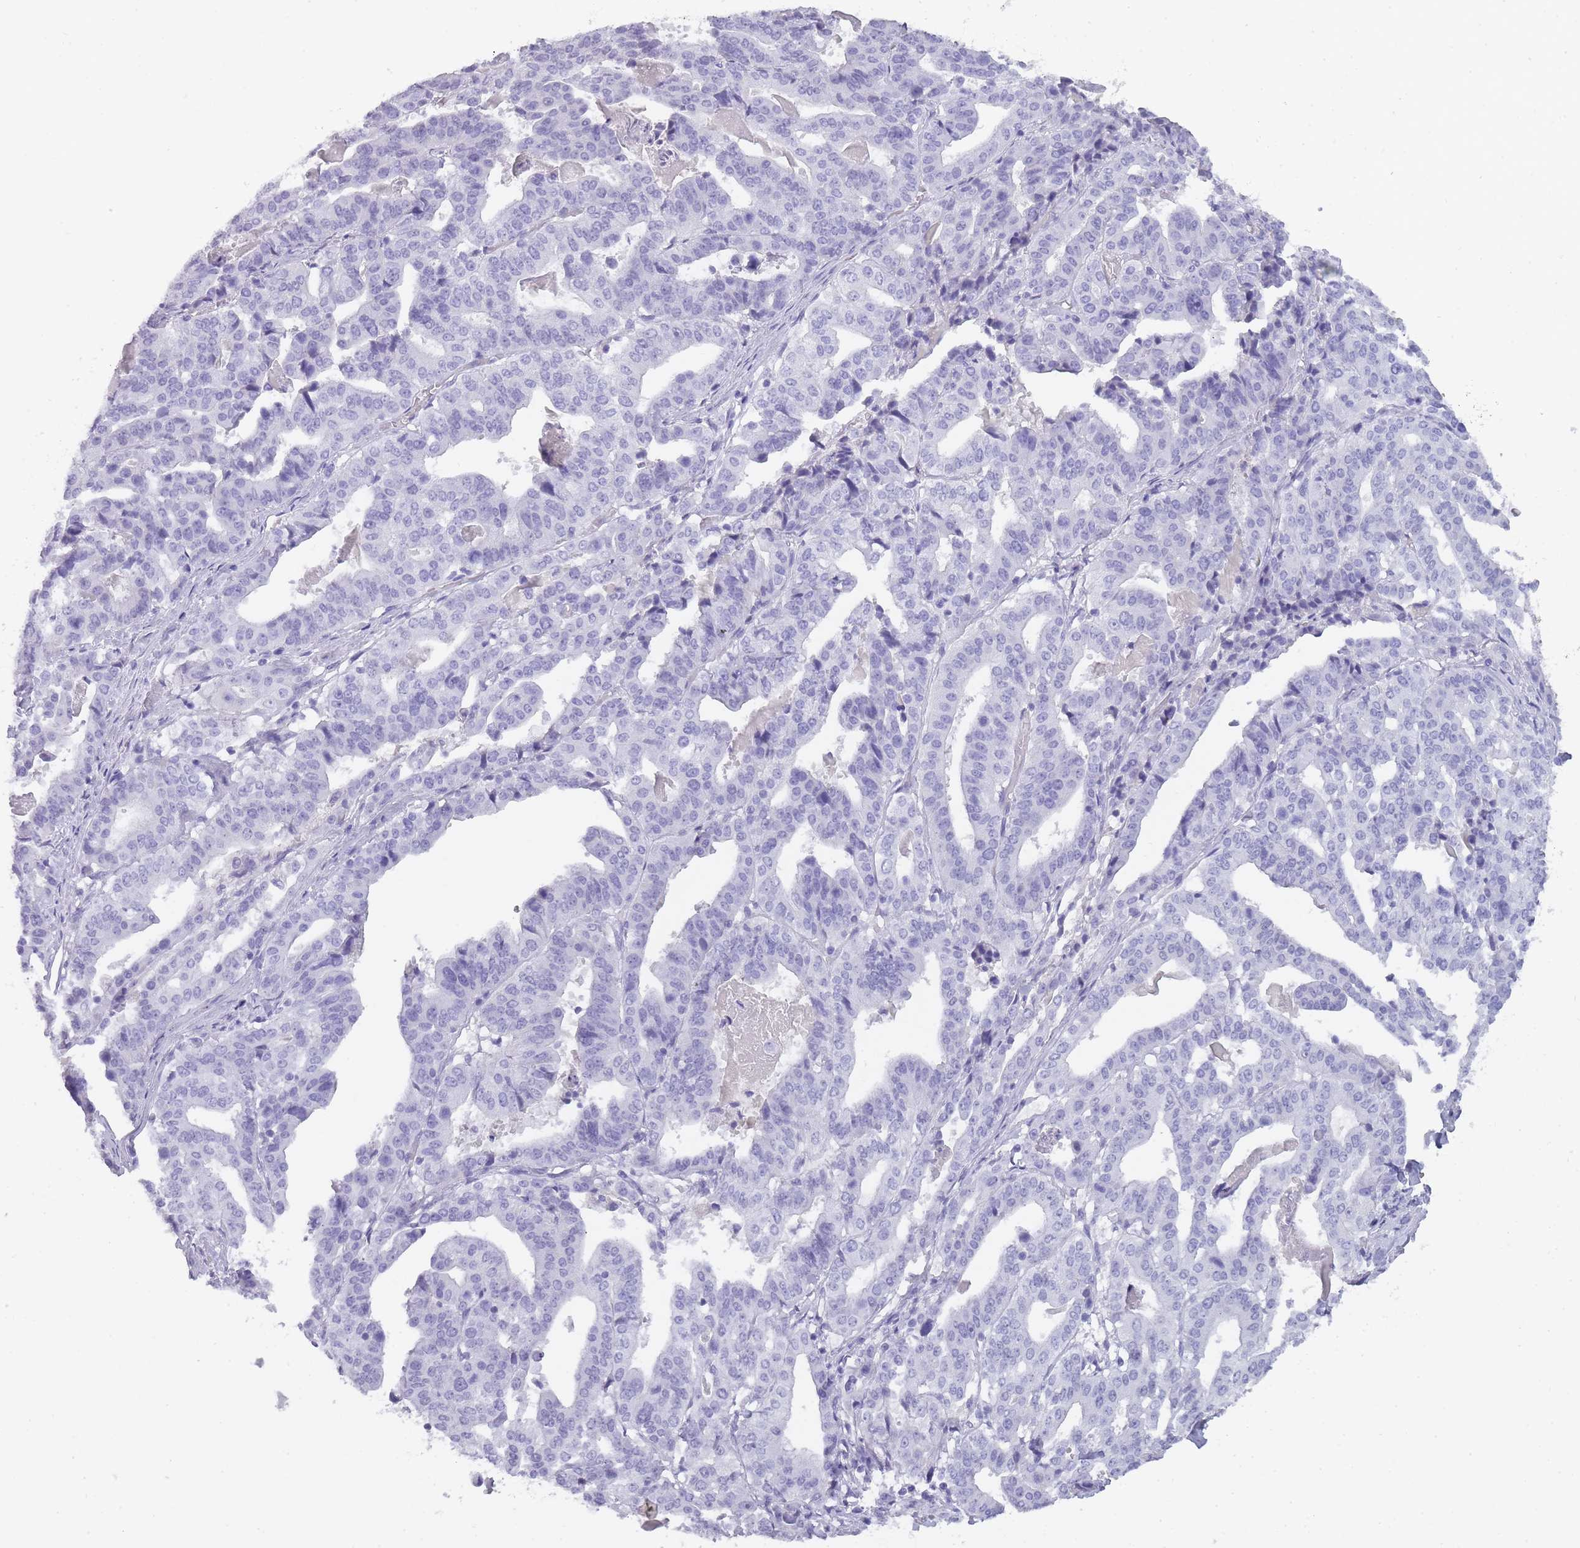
{"staining": {"intensity": "negative", "quantity": "none", "location": "none"}, "tissue": "stomach cancer", "cell_type": "Tumor cells", "image_type": "cancer", "snomed": [{"axis": "morphology", "description": "Adenocarcinoma, NOS"}, {"axis": "topography", "description": "Stomach"}], "caption": "Tumor cells are negative for brown protein staining in stomach cancer.", "gene": "TCP11", "patient": {"sex": "male", "age": 48}}